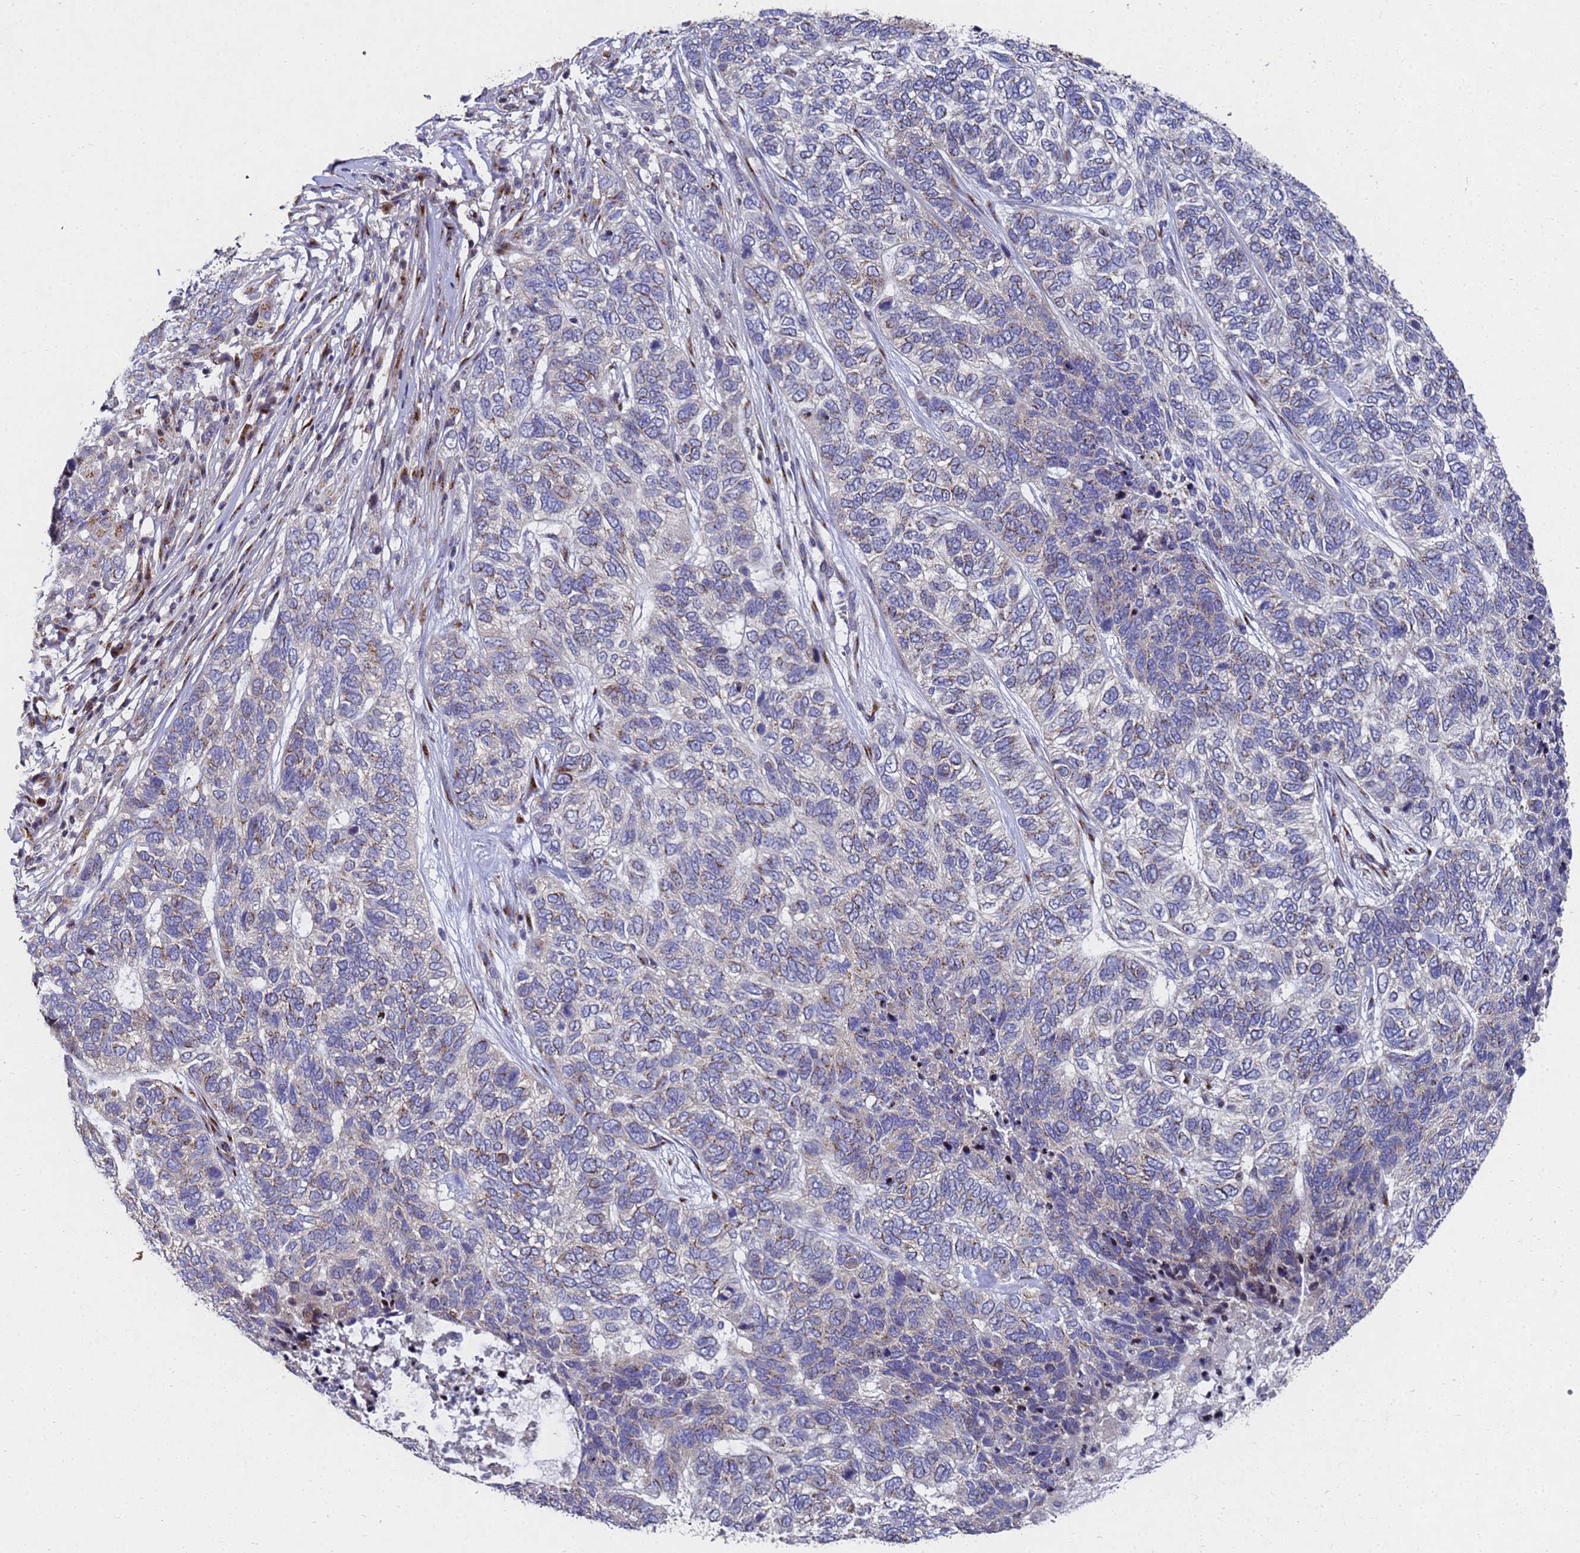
{"staining": {"intensity": "weak", "quantity": "<25%", "location": "cytoplasmic/membranous"}, "tissue": "skin cancer", "cell_type": "Tumor cells", "image_type": "cancer", "snomed": [{"axis": "morphology", "description": "Basal cell carcinoma"}, {"axis": "topography", "description": "Skin"}], "caption": "Immunohistochemistry (IHC) image of neoplastic tissue: skin cancer stained with DAB (3,3'-diaminobenzidine) exhibits no significant protein positivity in tumor cells.", "gene": "NSUN6", "patient": {"sex": "female", "age": 65}}